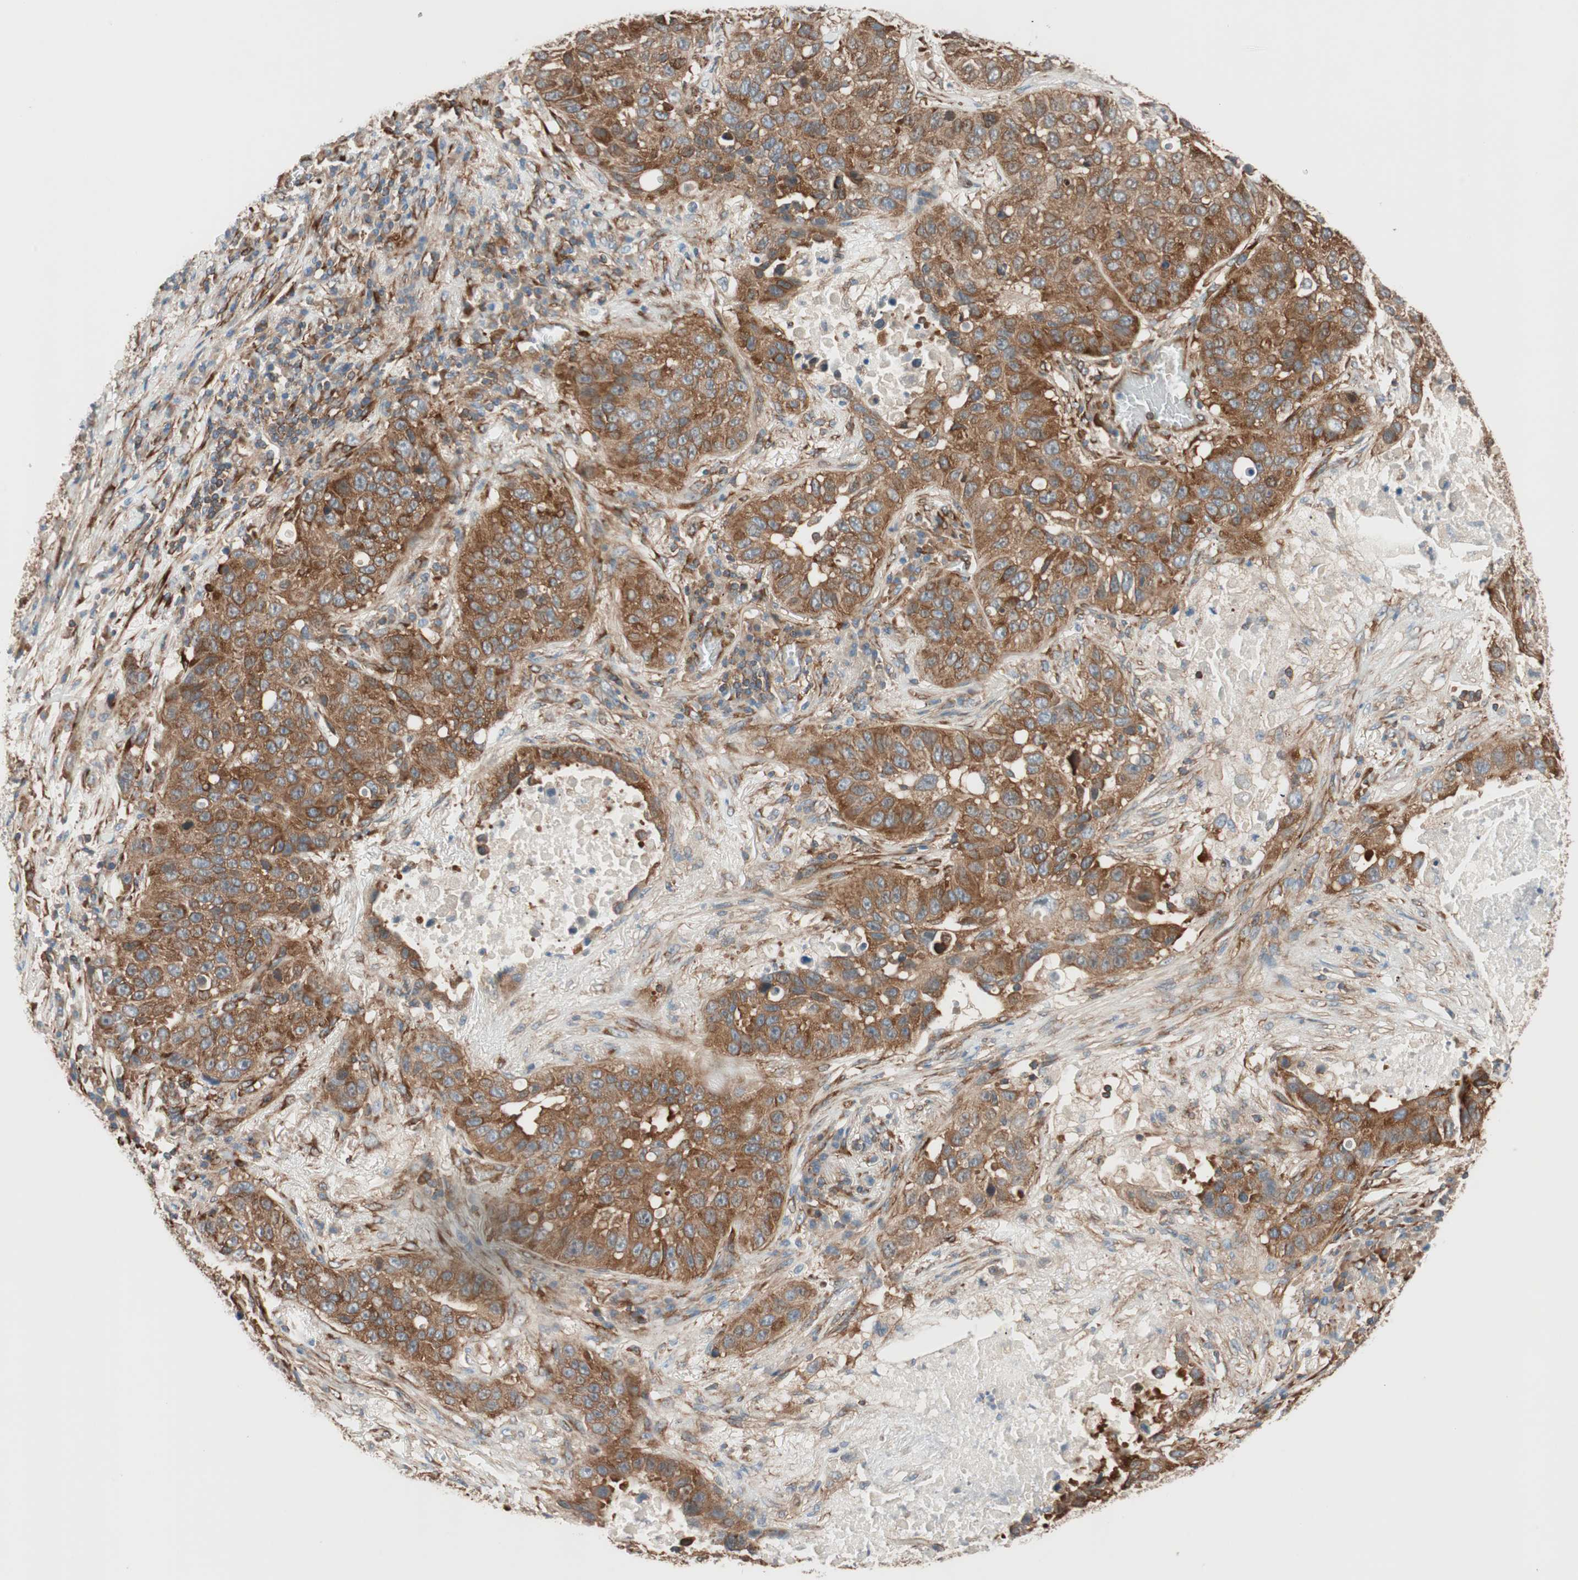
{"staining": {"intensity": "strong", "quantity": ">75%", "location": "cytoplasmic/membranous"}, "tissue": "lung cancer", "cell_type": "Tumor cells", "image_type": "cancer", "snomed": [{"axis": "morphology", "description": "Squamous cell carcinoma, NOS"}, {"axis": "topography", "description": "Lung"}], "caption": "This is a photomicrograph of immunohistochemistry (IHC) staining of lung cancer (squamous cell carcinoma), which shows strong staining in the cytoplasmic/membranous of tumor cells.", "gene": "WASL", "patient": {"sex": "male", "age": 57}}